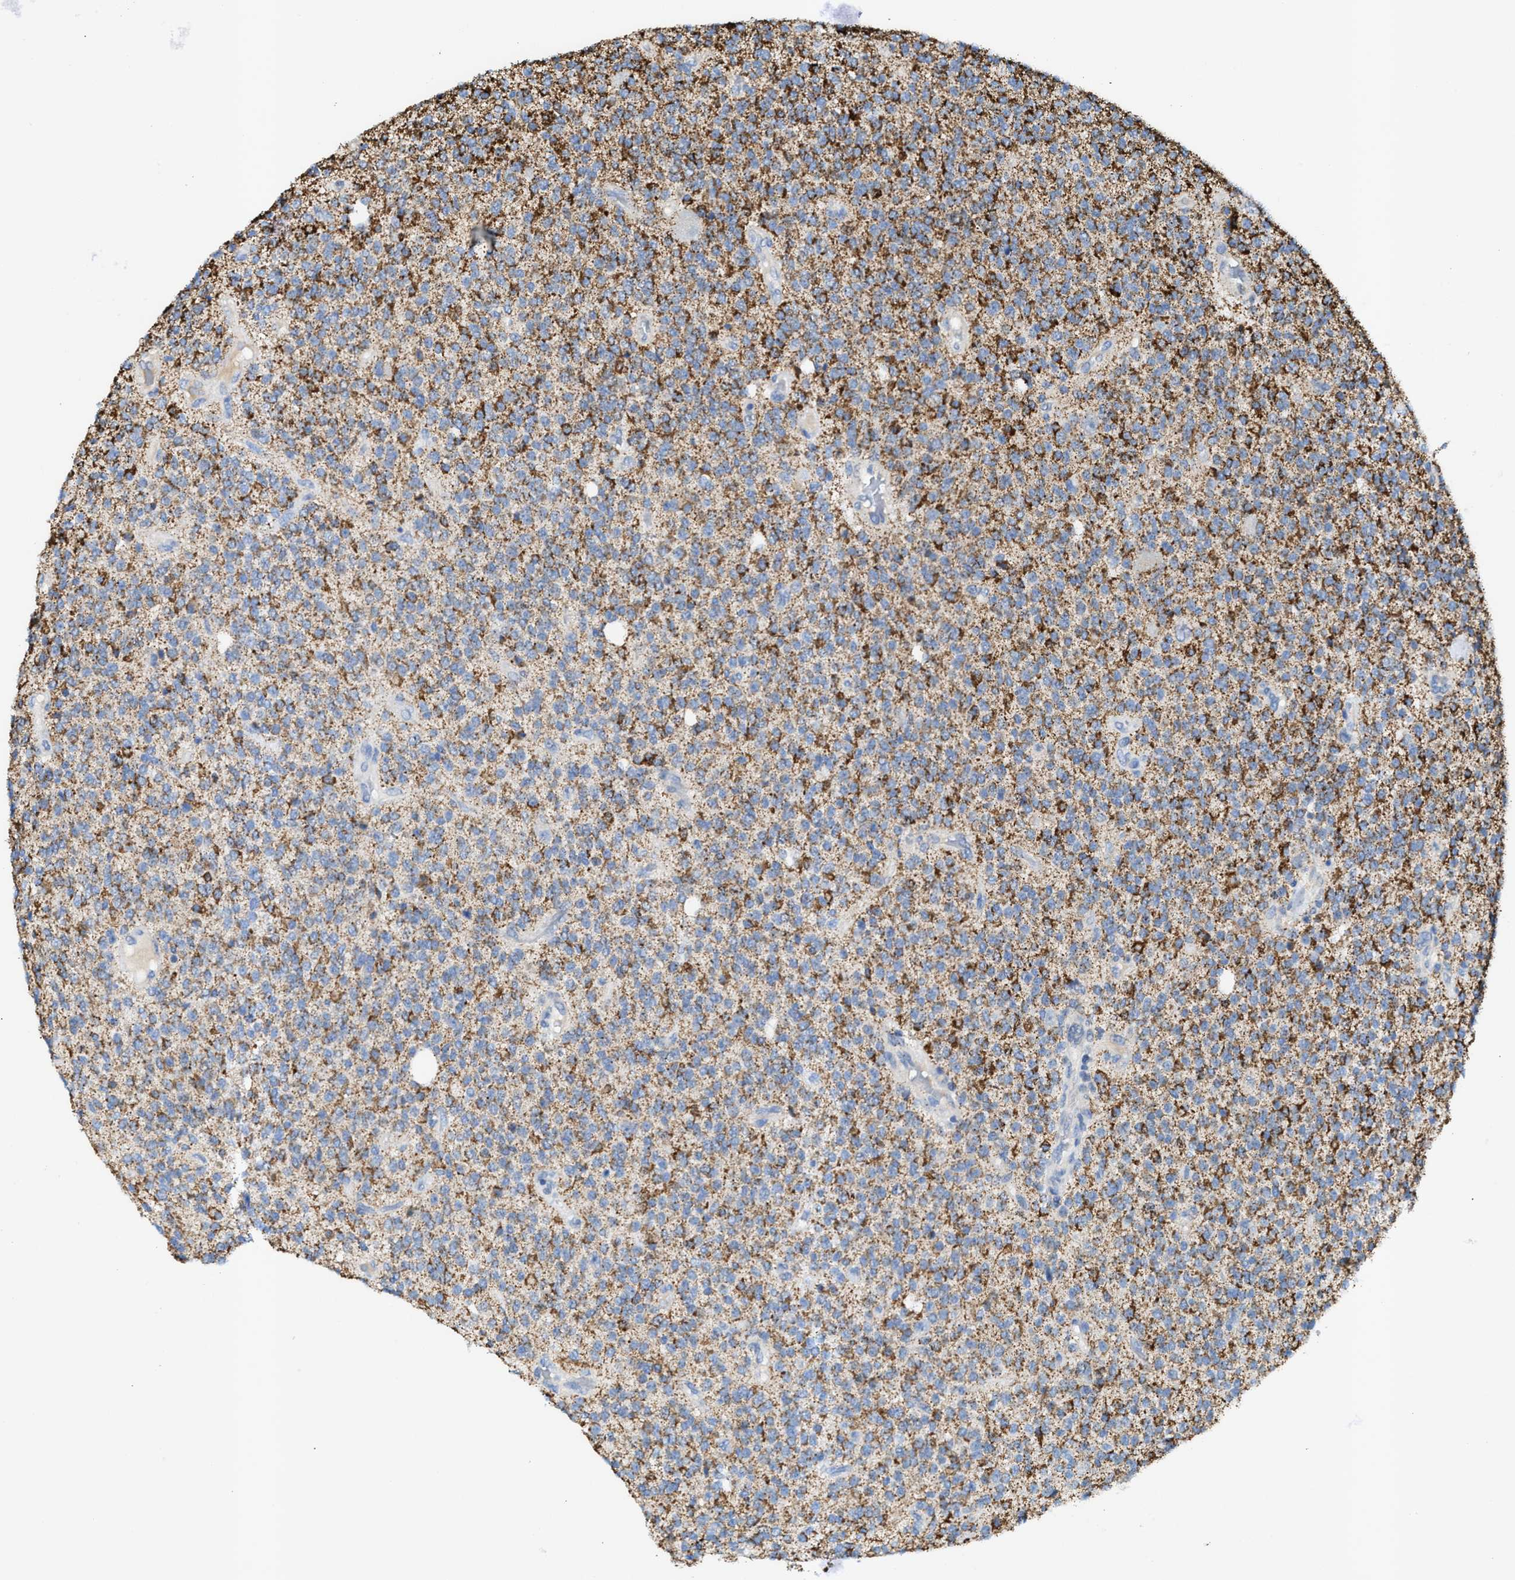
{"staining": {"intensity": "moderate", "quantity": "25%-75%", "location": "cytoplasmic/membranous"}, "tissue": "glioma", "cell_type": "Tumor cells", "image_type": "cancer", "snomed": [{"axis": "morphology", "description": "Glioma, malignant, High grade"}, {"axis": "topography", "description": "Brain"}], "caption": "Glioma stained with a brown dye displays moderate cytoplasmic/membranous positive staining in about 25%-75% of tumor cells.", "gene": "JAG1", "patient": {"sex": "male", "age": 34}}